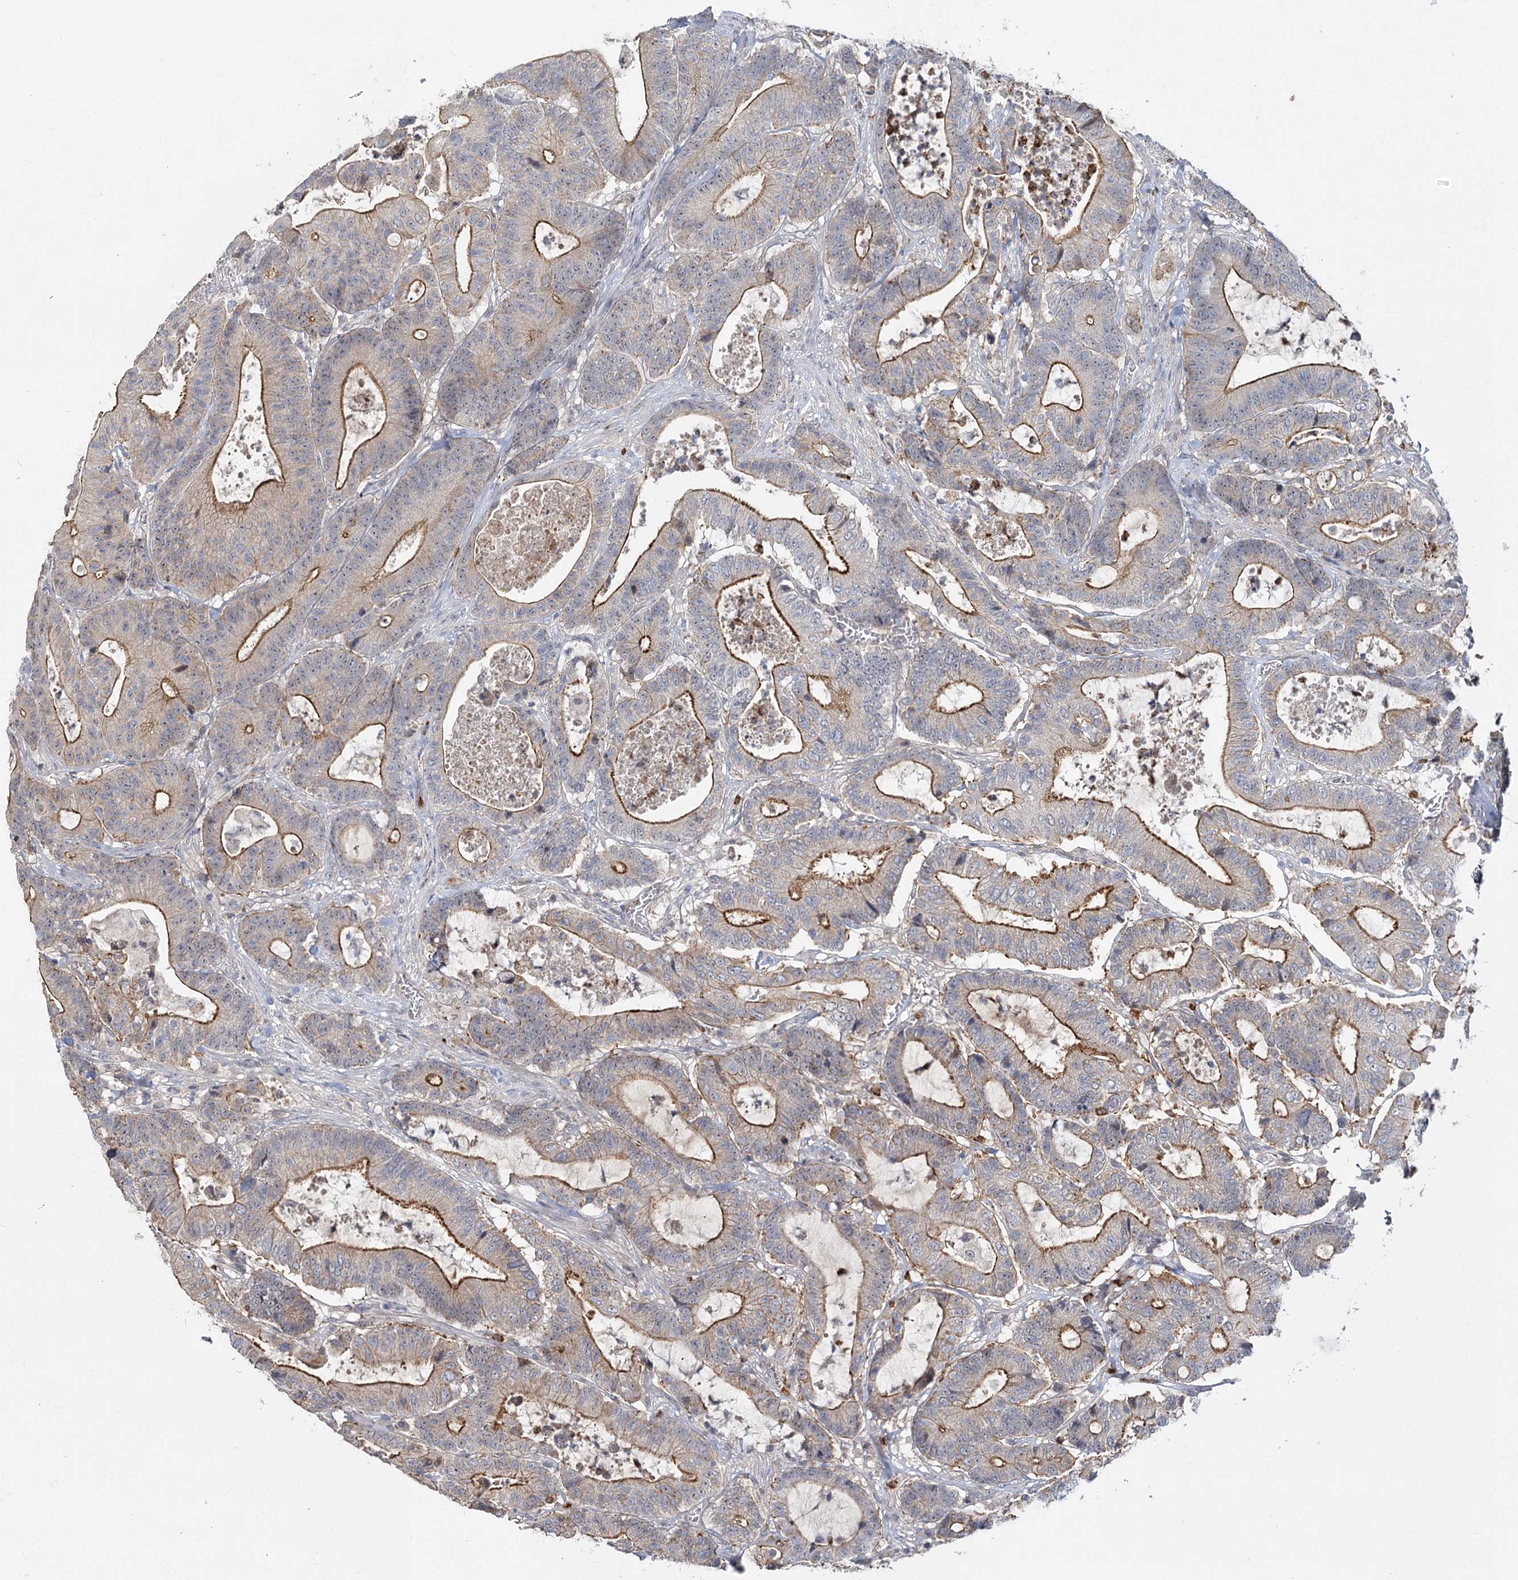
{"staining": {"intensity": "strong", "quantity": "25%-75%", "location": "cytoplasmic/membranous"}, "tissue": "colorectal cancer", "cell_type": "Tumor cells", "image_type": "cancer", "snomed": [{"axis": "morphology", "description": "Adenocarcinoma, NOS"}, {"axis": "topography", "description": "Colon"}], "caption": "A histopathology image of human colorectal adenocarcinoma stained for a protein demonstrates strong cytoplasmic/membranous brown staining in tumor cells.", "gene": "ANGPTL5", "patient": {"sex": "female", "age": 84}}